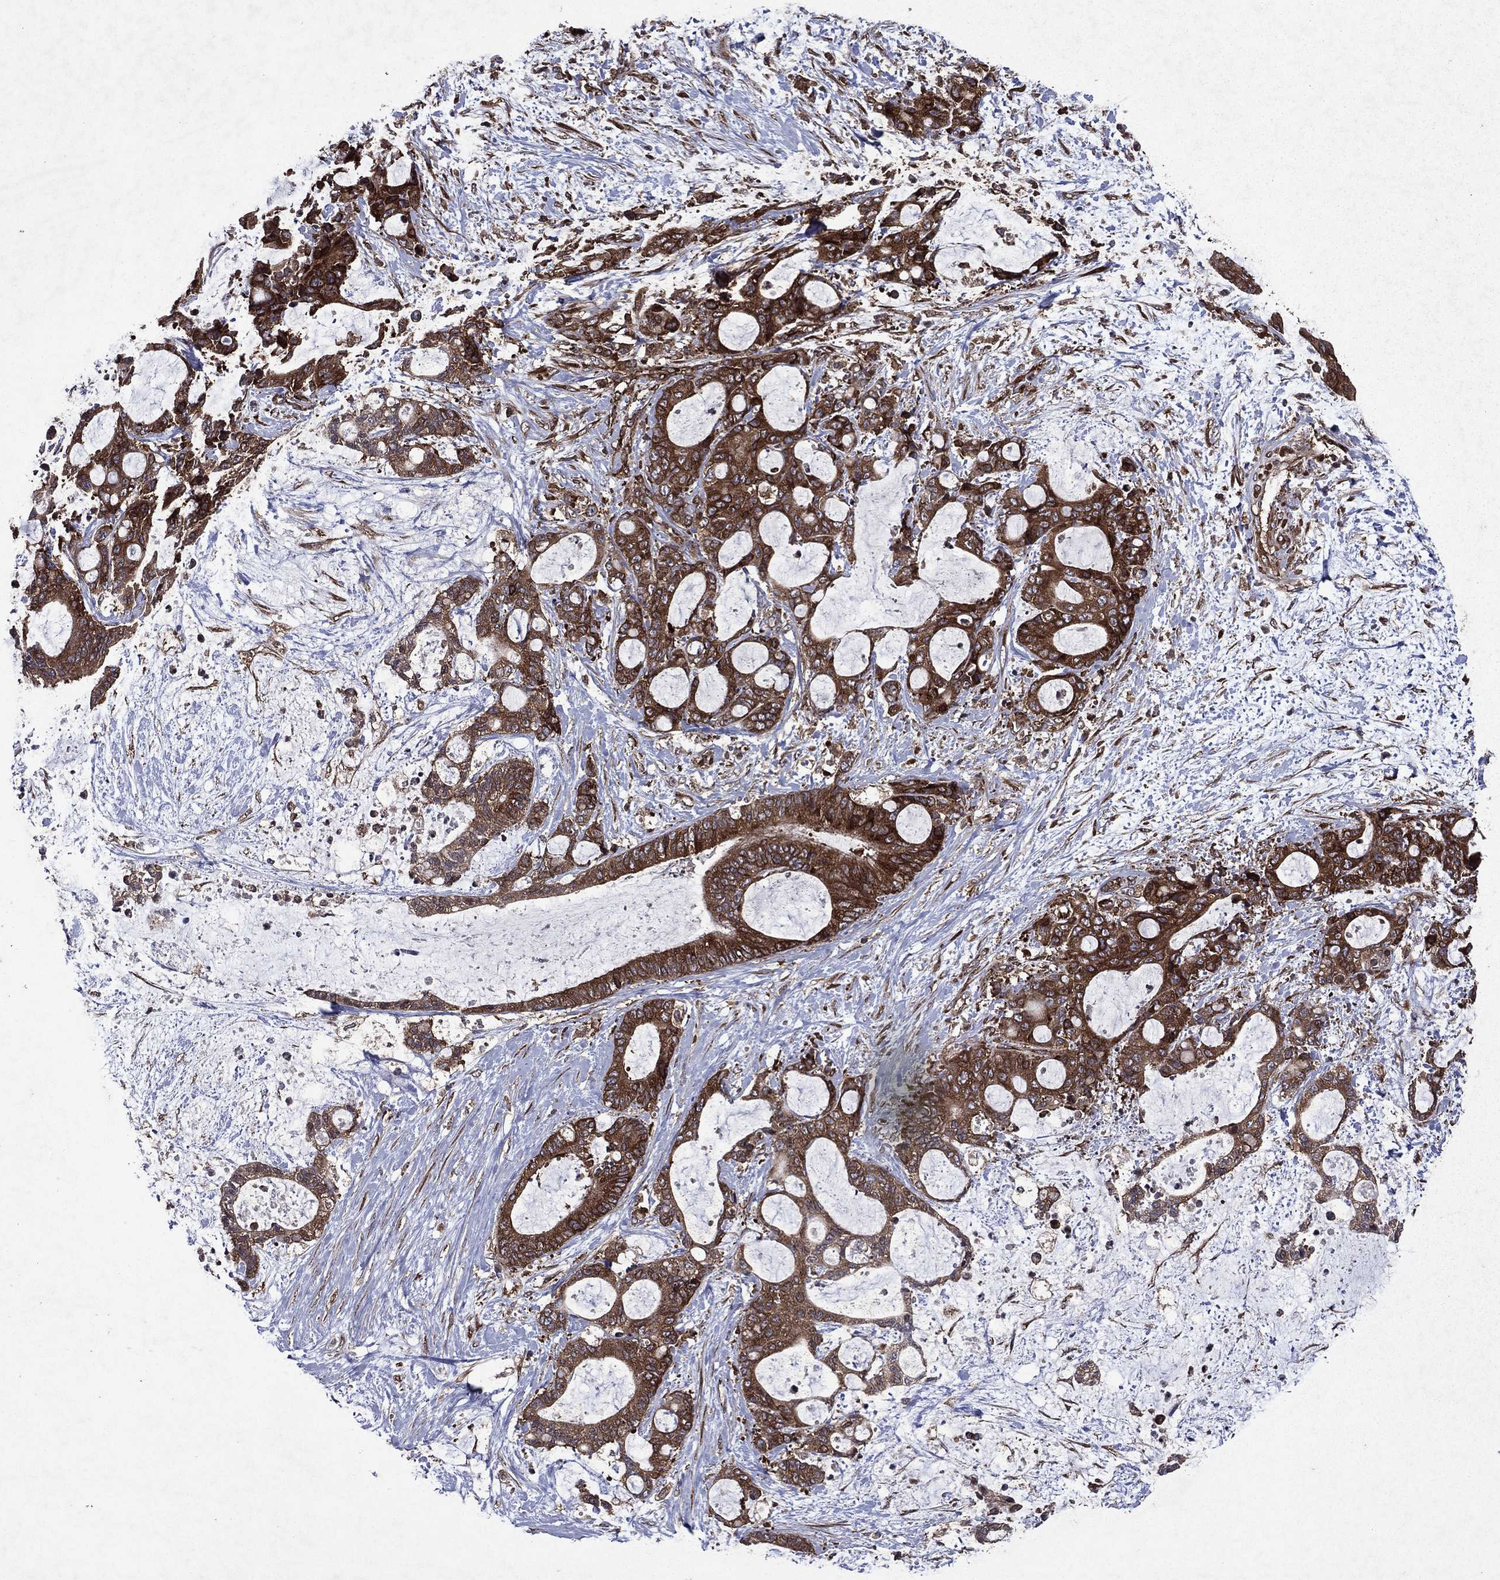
{"staining": {"intensity": "strong", "quantity": ">75%", "location": "cytoplasmic/membranous"}, "tissue": "liver cancer", "cell_type": "Tumor cells", "image_type": "cancer", "snomed": [{"axis": "morphology", "description": "Normal tissue, NOS"}, {"axis": "morphology", "description": "Cholangiocarcinoma"}, {"axis": "topography", "description": "Liver"}, {"axis": "topography", "description": "Peripheral nerve tissue"}], "caption": "Liver cancer was stained to show a protein in brown. There is high levels of strong cytoplasmic/membranous positivity in about >75% of tumor cells. (brown staining indicates protein expression, while blue staining denotes nuclei).", "gene": "EIF2B4", "patient": {"sex": "female", "age": 73}}